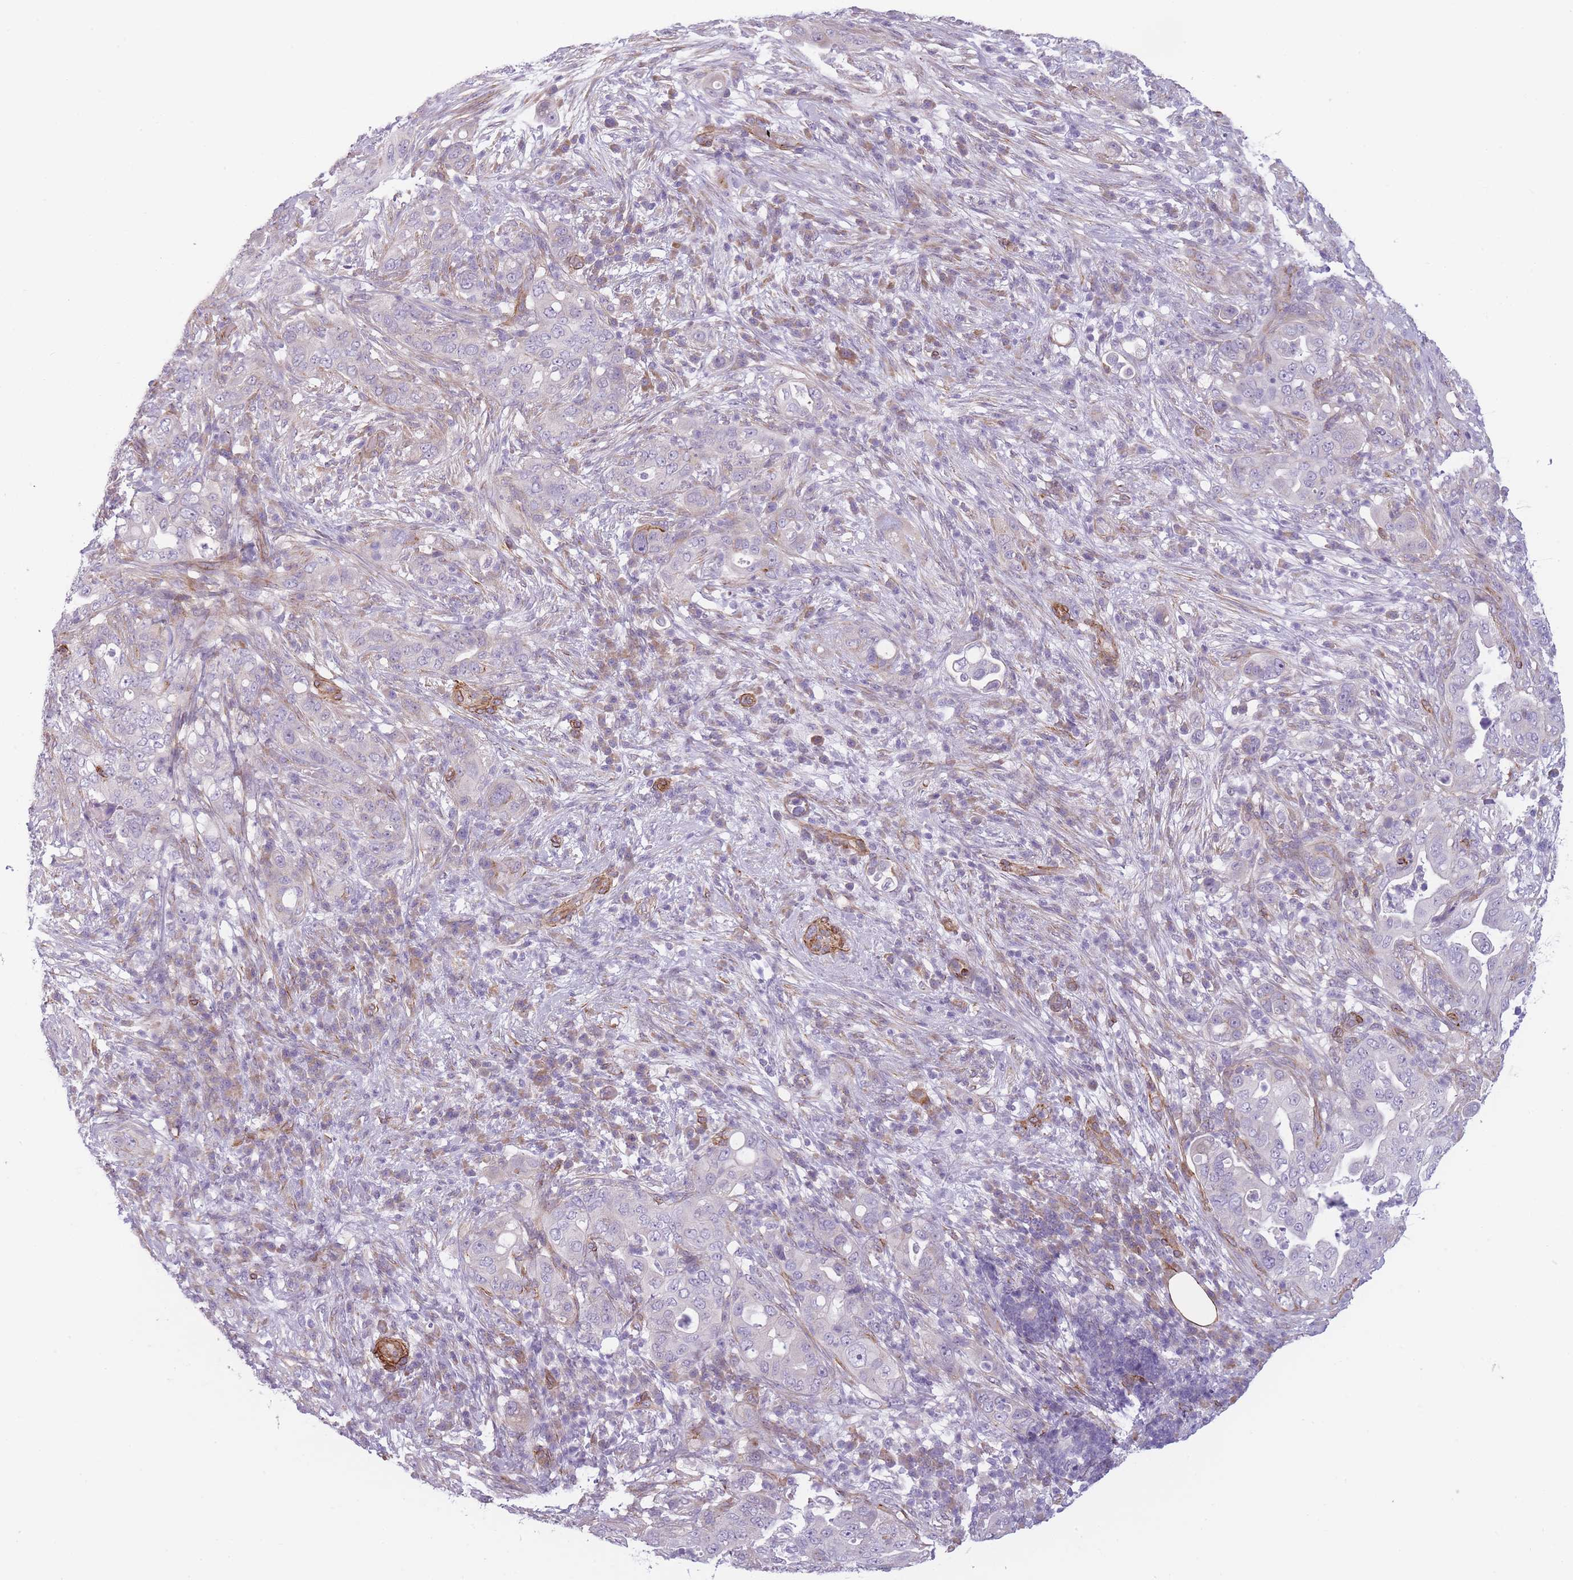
{"staining": {"intensity": "negative", "quantity": "none", "location": "none"}, "tissue": "pancreatic cancer", "cell_type": "Tumor cells", "image_type": "cancer", "snomed": [{"axis": "morphology", "description": "Adenocarcinoma, NOS"}, {"axis": "topography", "description": "Pancreas"}], "caption": "A high-resolution histopathology image shows IHC staining of pancreatic cancer (adenocarcinoma), which shows no significant expression in tumor cells.", "gene": "OR6B3", "patient": {"sex": "female", "age": 63}}